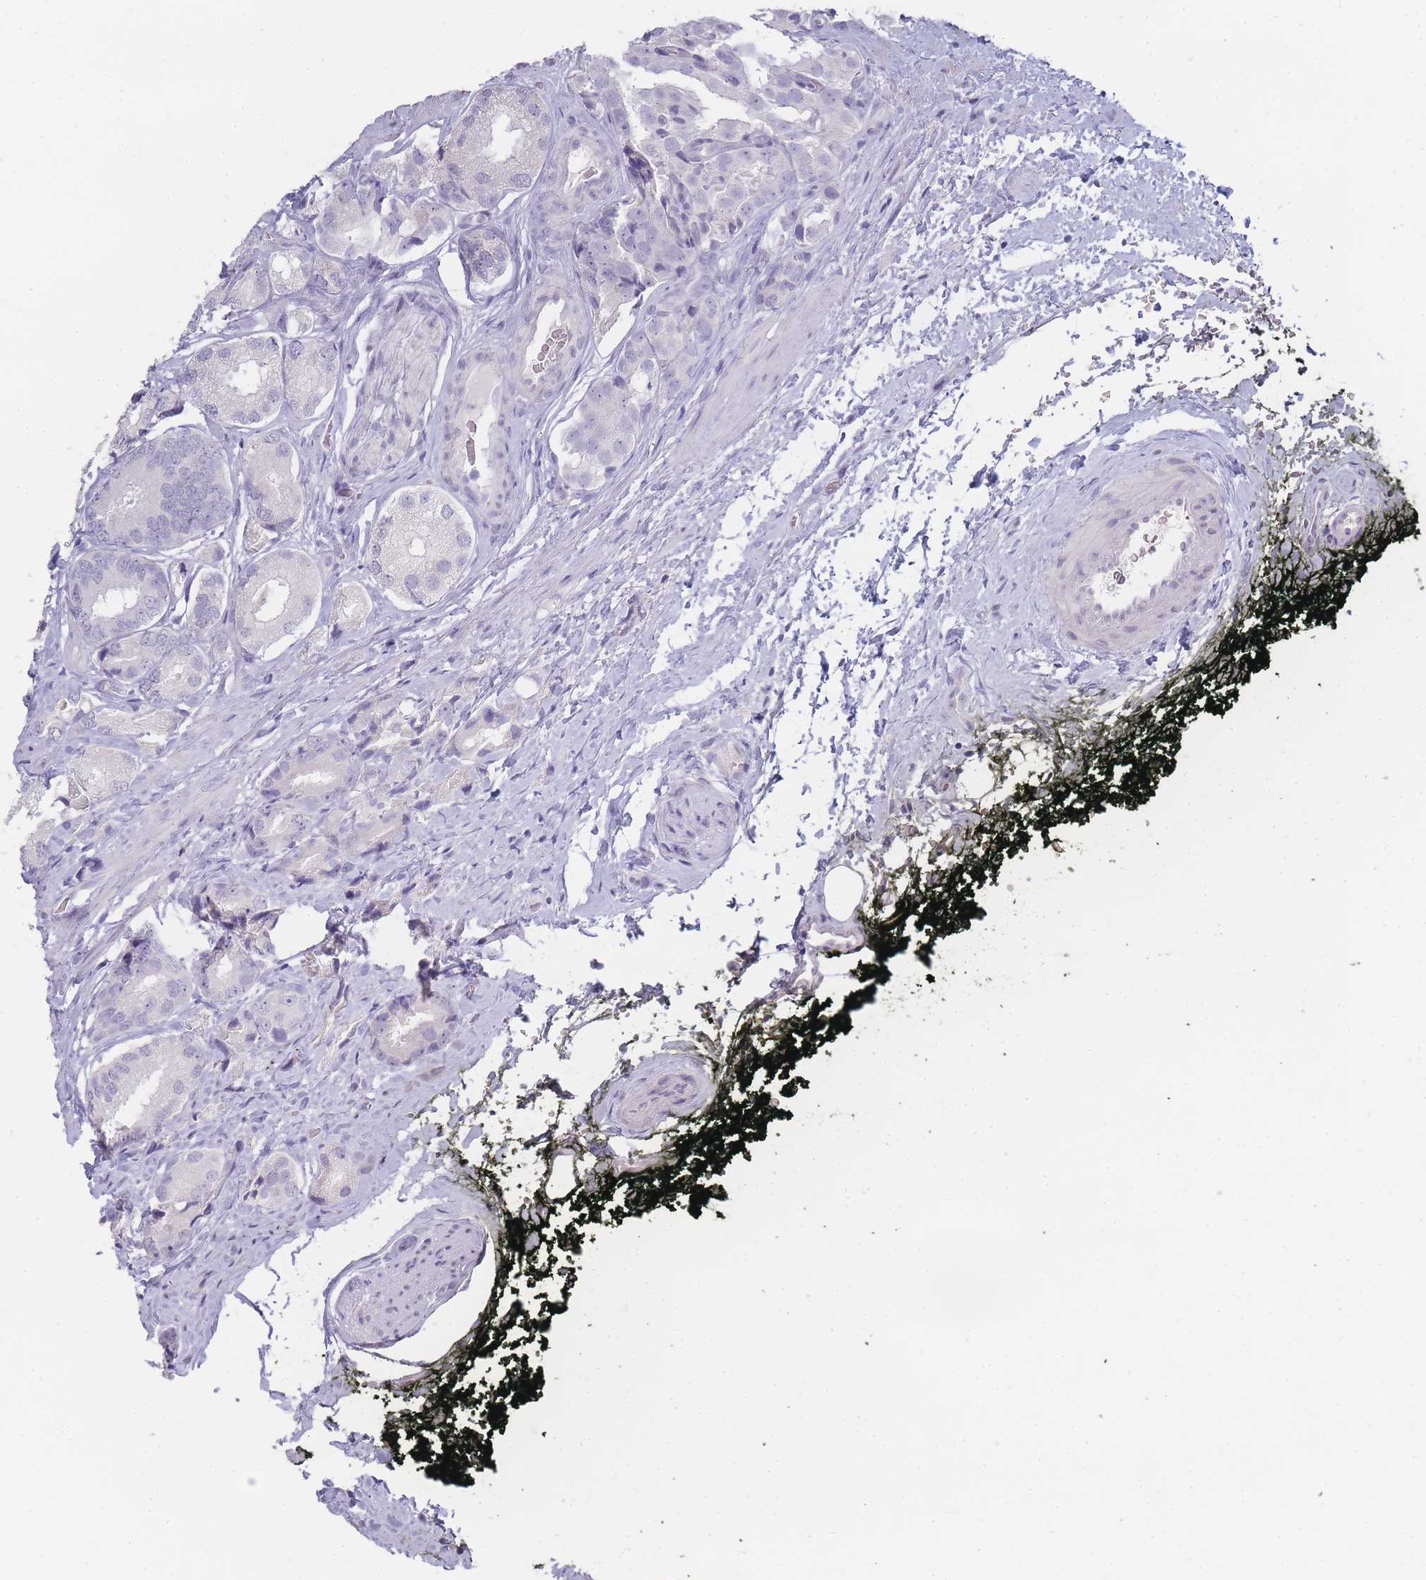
{"staining": {"intensity": "negative", "quantity": "none", "location": "none"}, "tissue": "prostate cancer", "cell_type": "Tumor cells", "image_type": "cancer", "snomed": [{"axis": "morphology", "description": "Adenocarcinoma, High grade"}, {"axis": "topography", "description": "Prostate"}], "caption": "High magnification brightfield microscopy of prostate cancer stained with DAB (brown) and counterstained with hematoxylin (blue): tumor cells show no significant positivity.", "gene": "INS", "patient": {"sex": "male", "age": 71}}